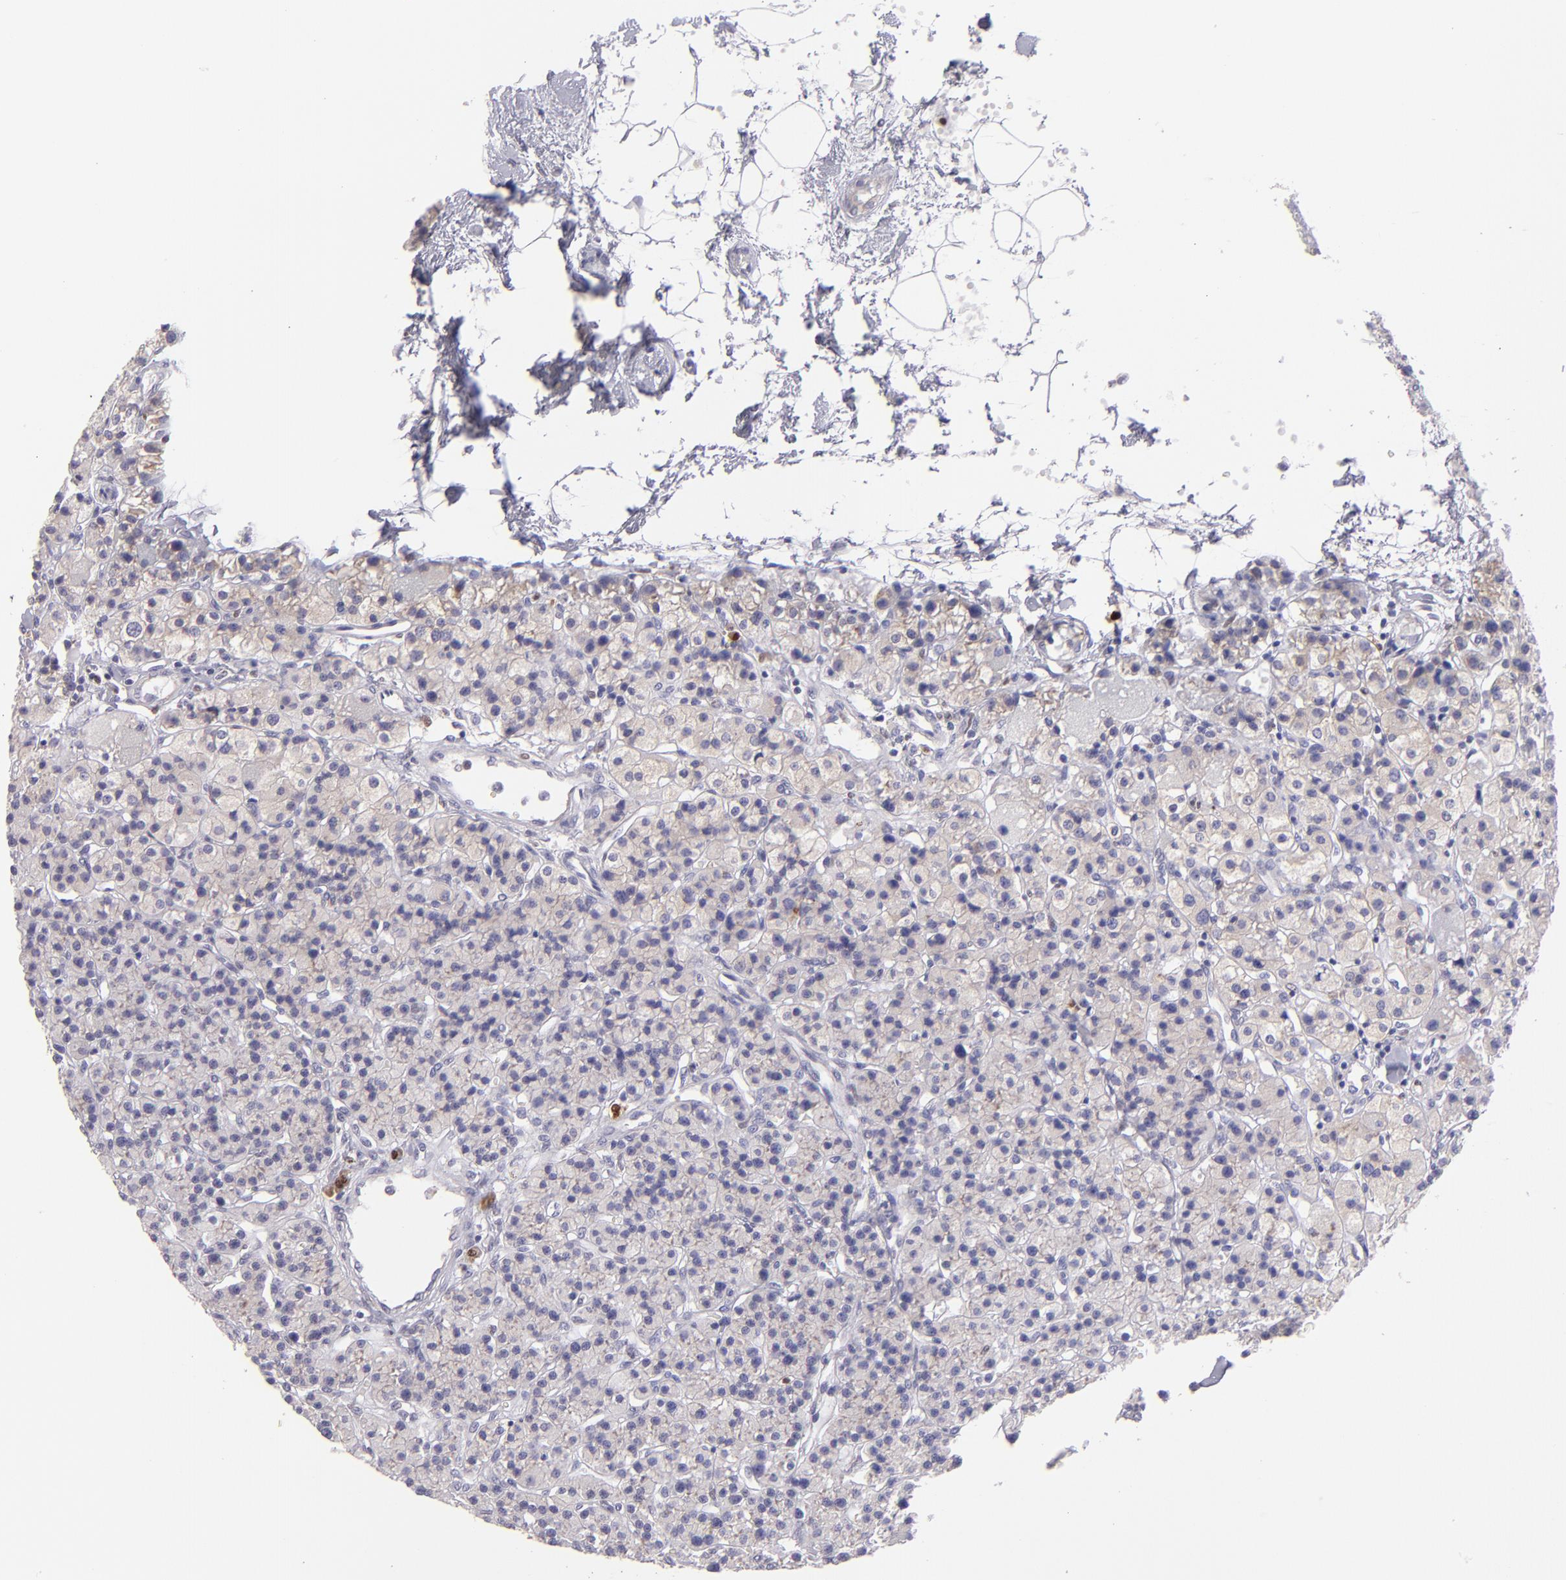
{"staining": {"intensity": "weak", "quantity": ">75%", "location": "cytoplasmic/membranous"}, "tissue": "parathyroid gland", "cell_type": "Glandular cells", "image_type": "normal", "snomed": [{"axis": "morphology", "description": "Normal tissue, NOS"}, {"axis": "topography", "description": "Parathyroid gland"}], "caption": "Immunohistochemical staining of unremarkable human parathyroid gland reveals >75% levels of weak cytoplasmic/membranous protein expression in approximately >75% of glandular cells.", "gene": "IRF8", "patient": {"sex": "female", "age": 58}}